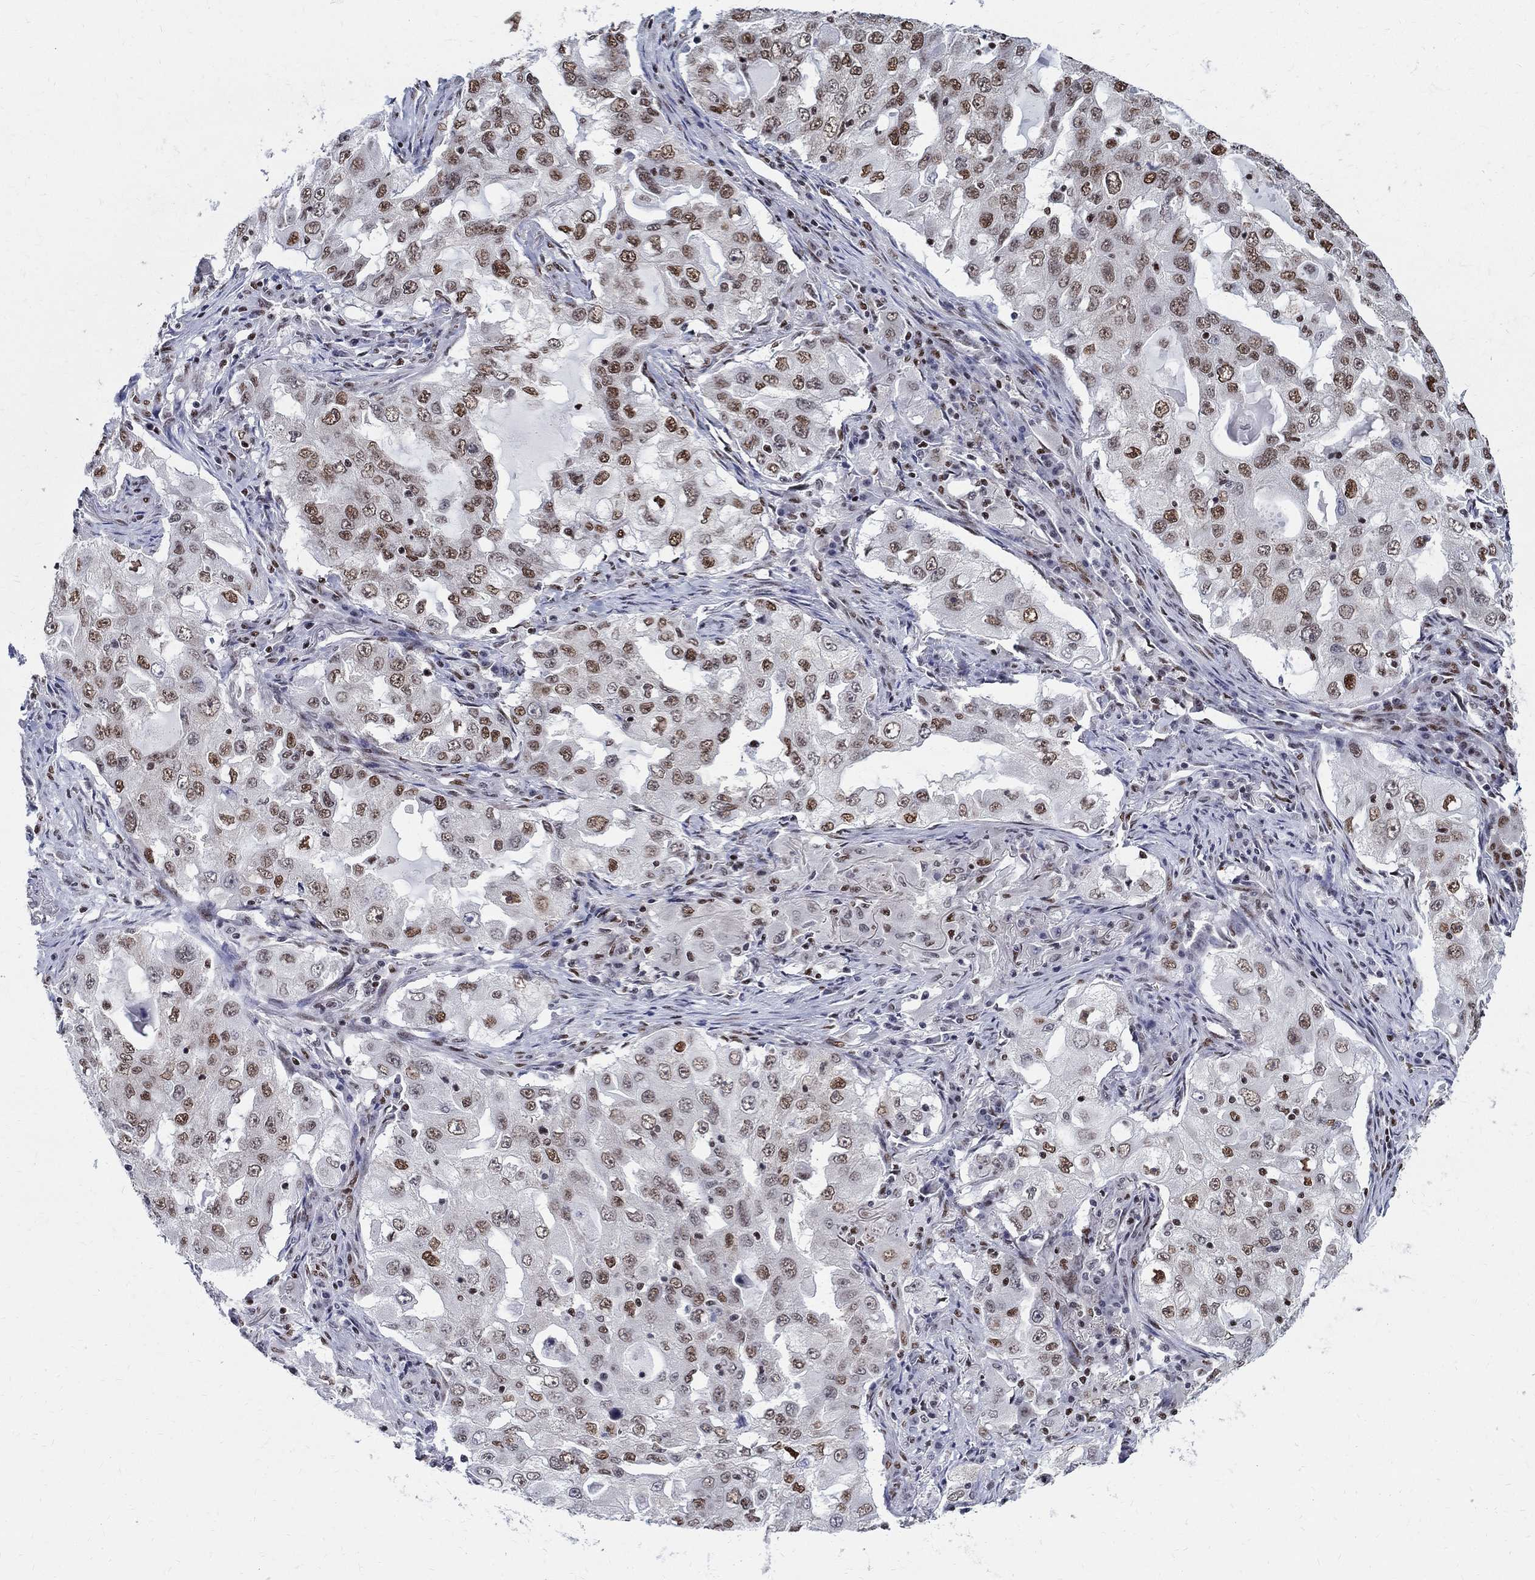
{"staining": {"intensity": "moderate", "quantity": "25%-75%", "location": "nuclear"}, "tissue": "lung cancer", "cell_type": "Tumor cells", "image_type": "cancer", "snomed": [{"axis": "morphology", "description": "Adenocarcinoma, NOS"}, {"axis": "topography", "description": "Lung"}], "caption": "IHC histopathology image of neoplastic tissue: adenocarcinoma (lung) stained using IHC displays medium levels of moderate protein expression localized specifically in the nuclear of tumor cells, appearing as a nuclear brown color.", "gene": "FBXO16", "patient": {"sex": "female", "age": 61}}